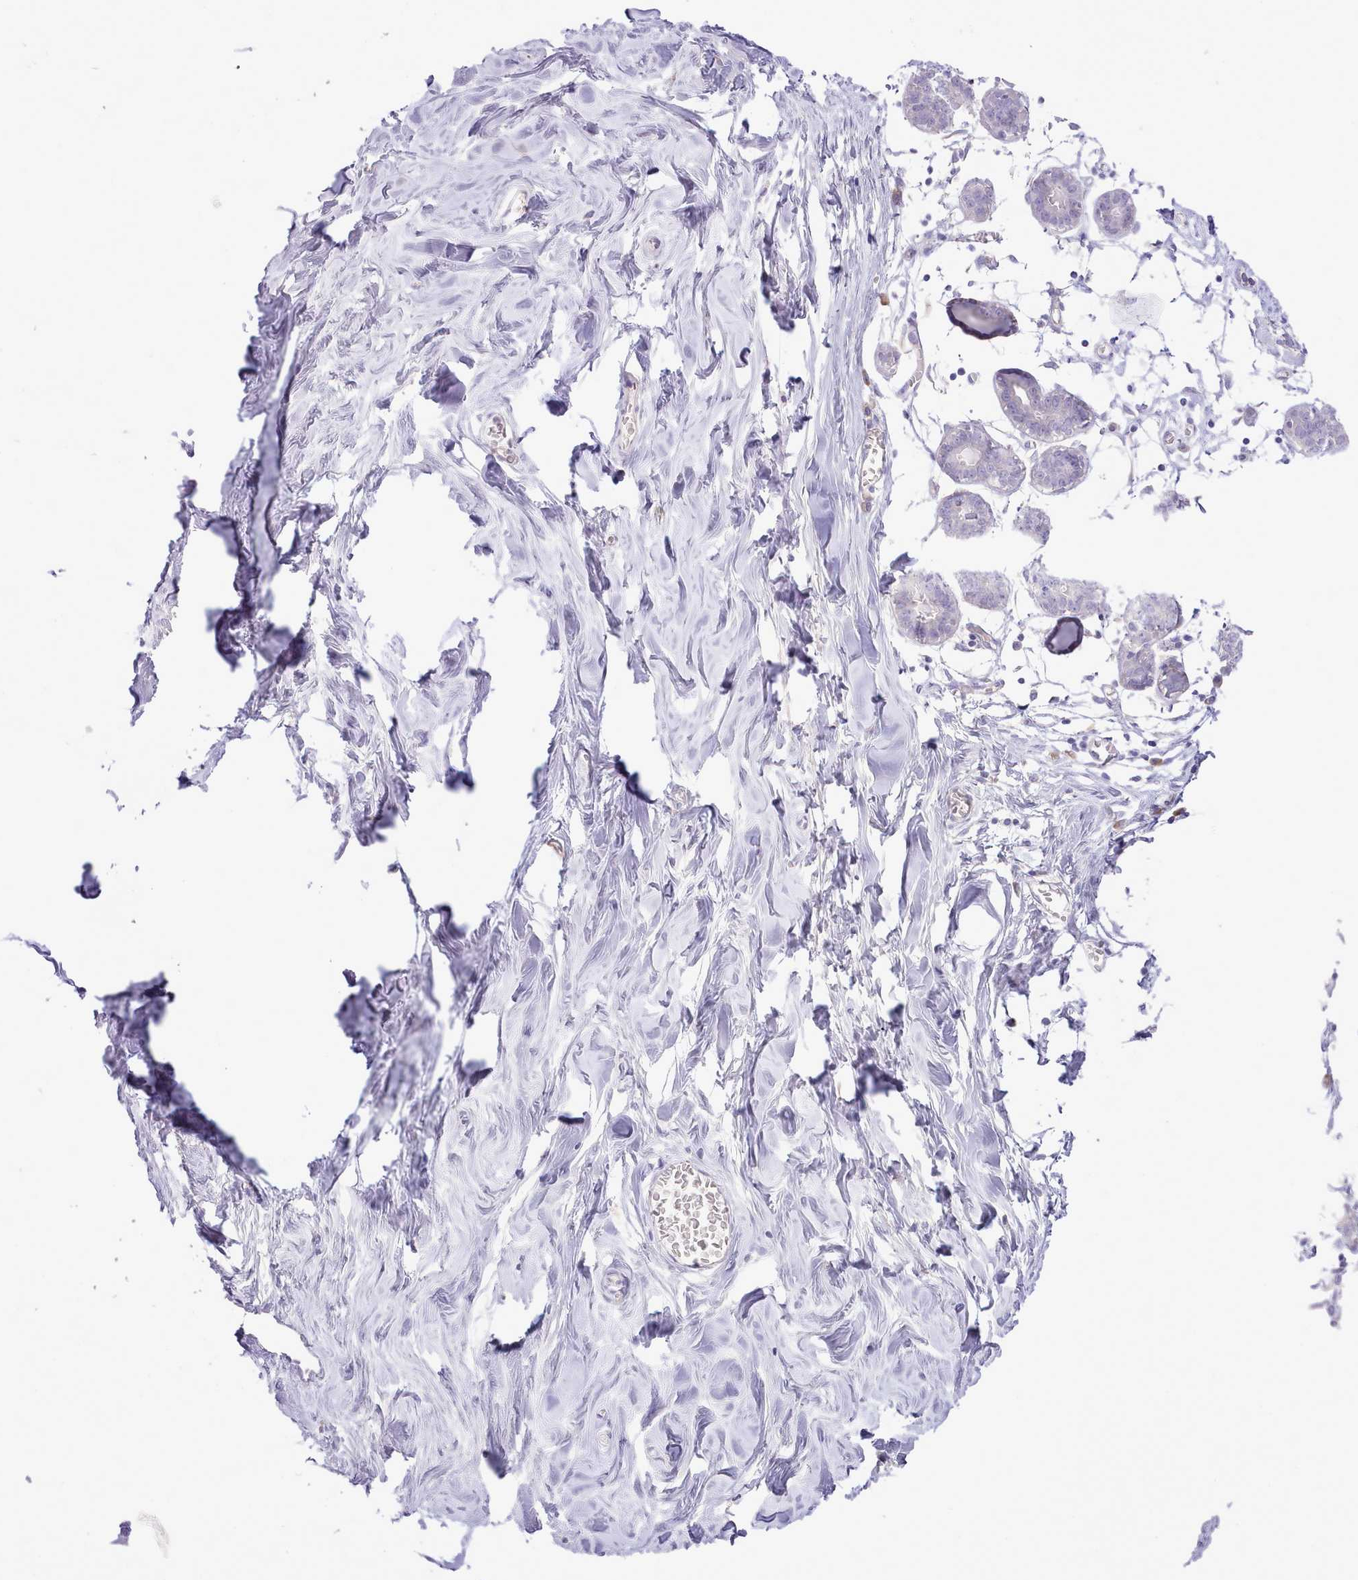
{"staining": {"intensity": "negative", "quantity": "none", "location": "none"}, "tissue": "breast", "cell_type": "Adipocytes", "image_type": "normal", "snomed": [{"axis": "morphology", "description": "Normal tissue, NOS"}, {"axis": "topography", "description": "Breast"}], "caption": "Immunohistochemistry (IHC) image of benign human breast stained for a protein (brown), which demonstrates no expression in adipocytes.", "gene": "CCL1", "patient": {"sex": "female", "age": 27}}